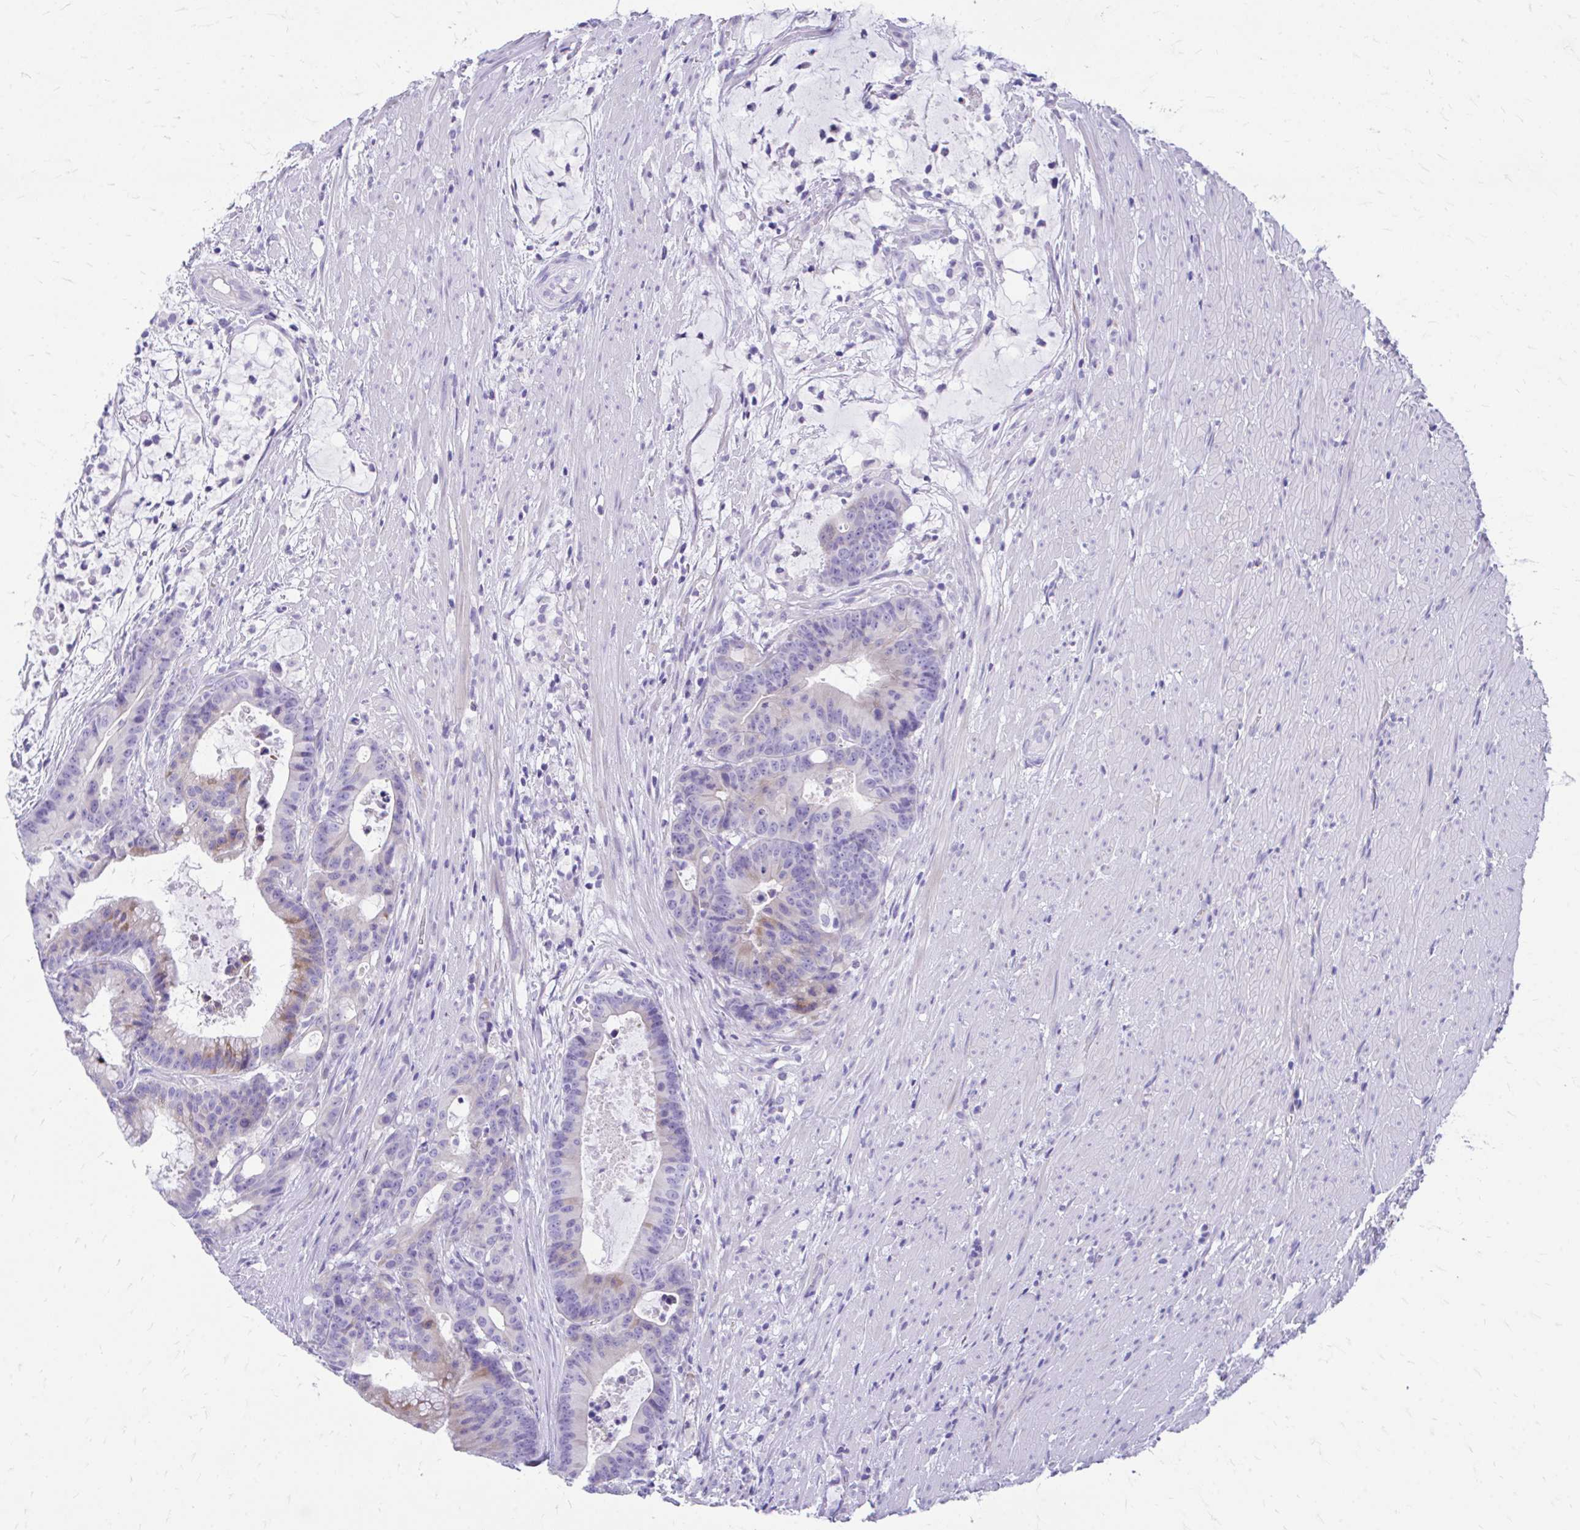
{"staining": {"intensity": "moderate", "quantity": "25%-75%", "location": "cytoplasmic/membranous"}, "tissue": "colorectal cancer", "cell_type": "Tumor cells", "image_type": "cancer", "snomed": [{"axis": "morphology", "description": "Adenocarcinoma, NOS"}, {"axis": "topography", "description": "Colon"}], "caption": "Immunohistochemistry photomicrograph of neoplastic tissue: colorectal adenocarcinoma stained using immunohistochemistry reveals medium levels of moderate protein expression localized specifically in the cytoplasmic/membranous of tumor cells, appearing as a cytoplasmic/membranous brown color.", "gene": "KRIT1", "patient": {"sex": "female", "age": 78}}